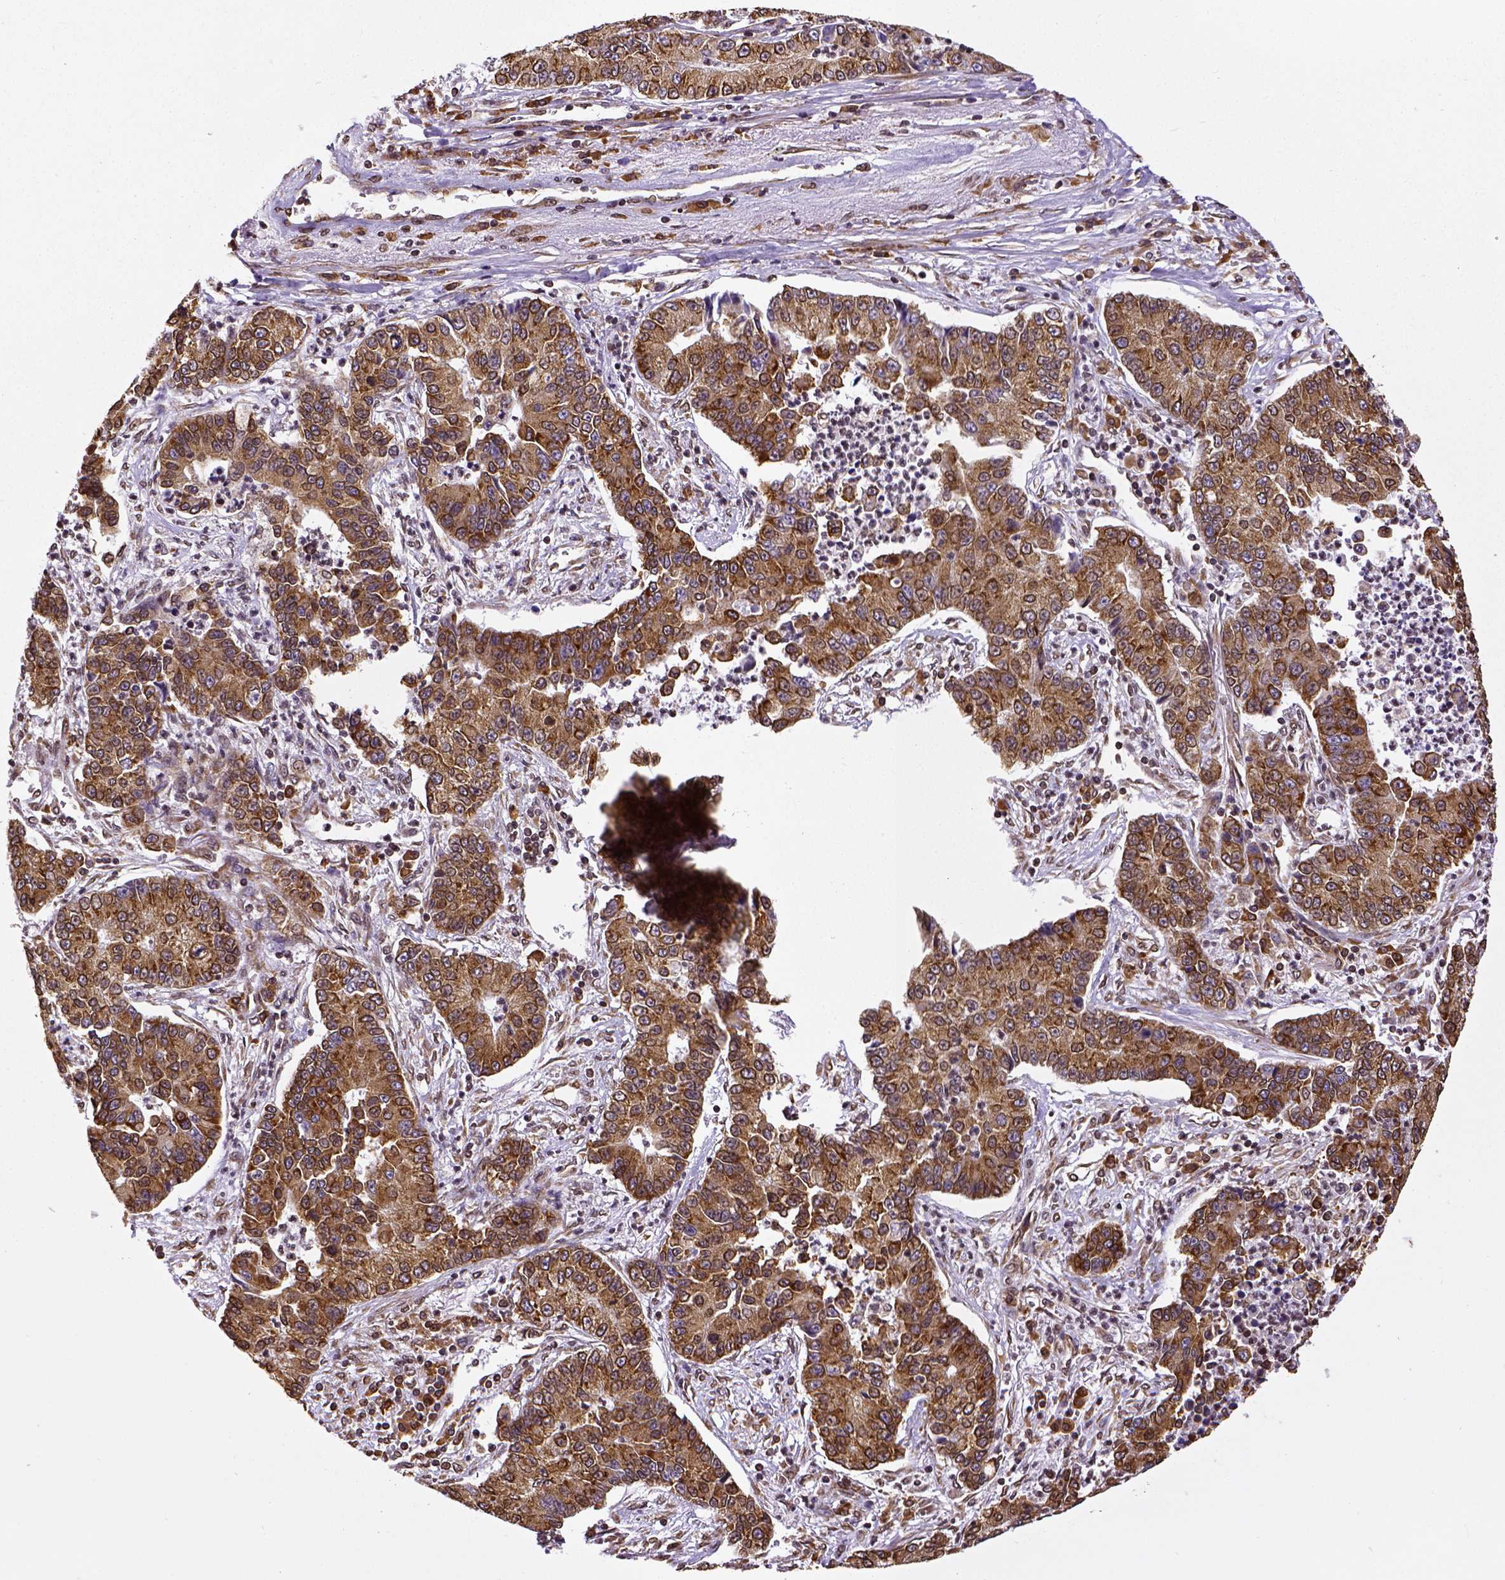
{"staining": {"intensity": "strong", "quantity": ">75%", "location": "cytoplasmic/membranous,nuclear"}, "tissue": "lung cancer", "cell_type": "Tumor cells", "image_type": "cancer", "snomed": [{"axis": "morphology", "description": "Adenocarcinoma, NOS"}, {"axis": "topography", "description": "Lung"}], "caption": "This histopathology image reveals lung cancer stained with IHC to label a protein in brown. The cytoplasmic/membranous and nuclear of tumor cells show strong positivity for the protein. Nuclei are counter-stained blue.", "gene": "MTDH", "patient": {"sex": "female", "age": 57}}